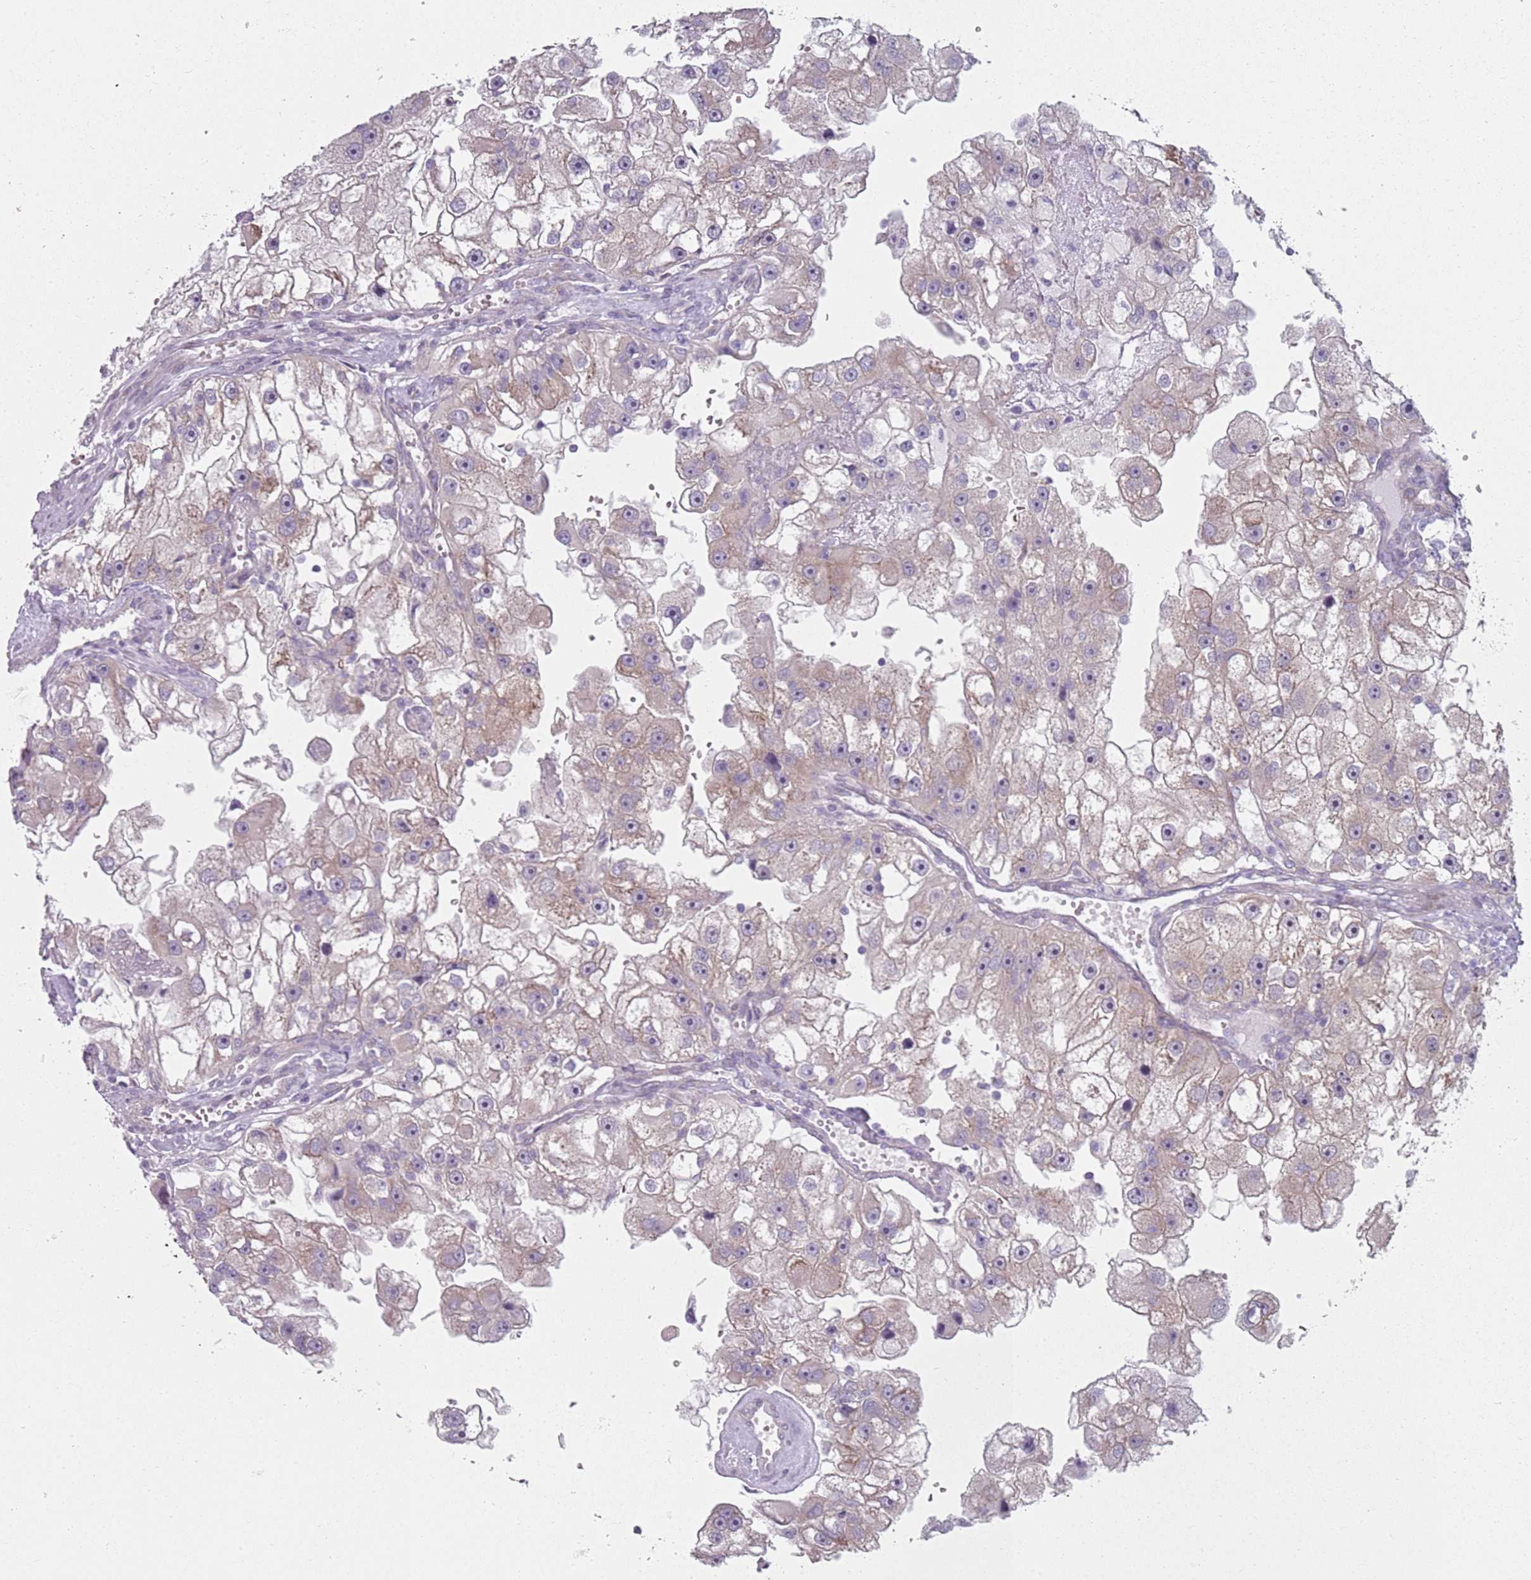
{"staining": {"intensity": "weak", "quantity": "<25%", "location": "cytoplasmic/membranous"}, "tissue": "renal cancer", "cell_type": "Tumor cells", "image_type": "cancer", "snomed": [{"axis": "morphology", "description": "Adenocarcinoma, NOS"}, {"axis": "topography", "description": "Kidney"}], "caption": "This is an immunohistochemistry image of renal cancer (adenocarcinoma). There is no expression in tumor cells.", "gene": "SLC26A6", "patient": {"sex": "male", "age": 63}}